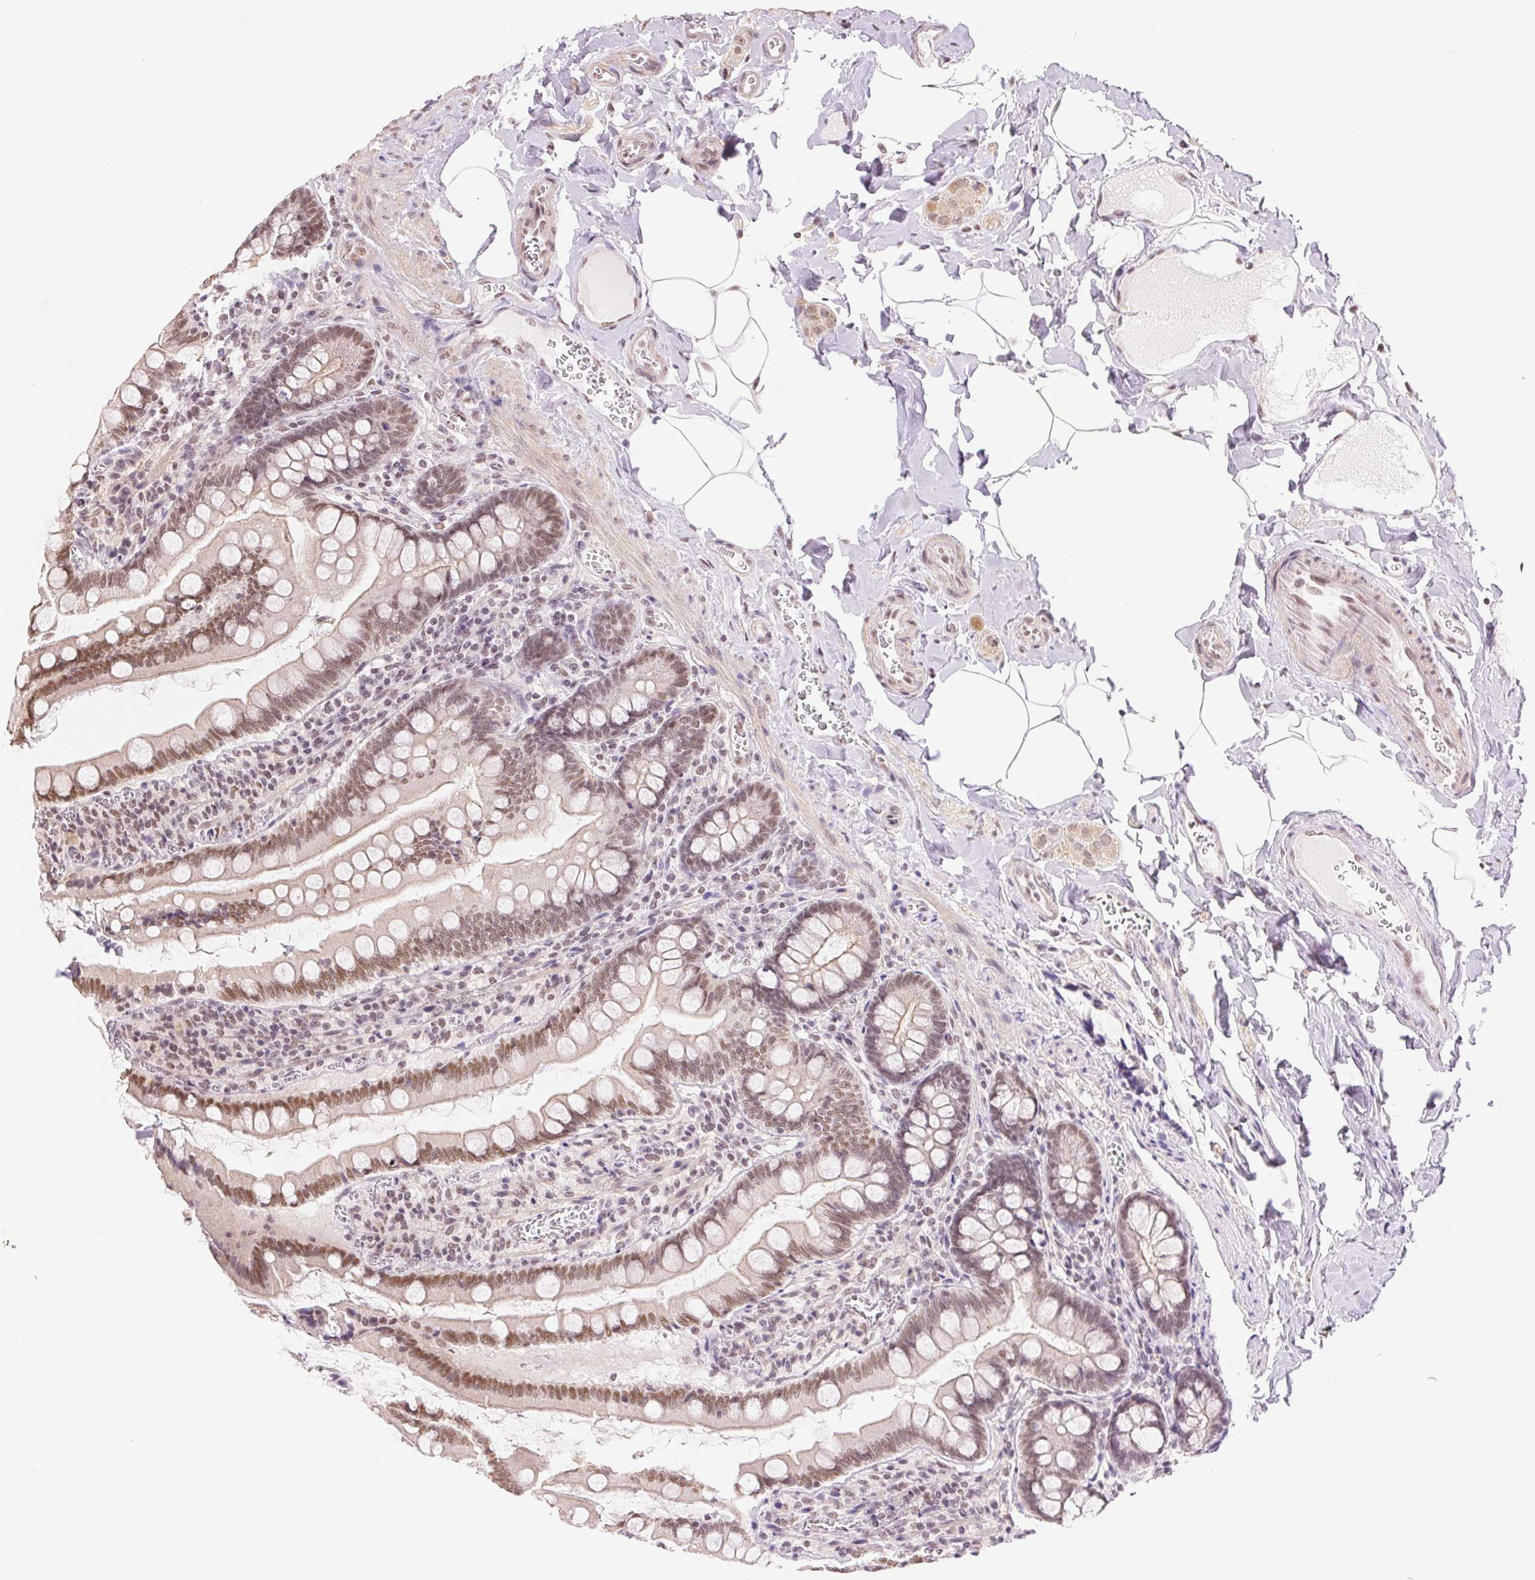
{"staining": {"intensity": "moderate", "quantity": ">75%", "location": "nuclear"}, "tissue": "small intestine", "cell_type": "Glandular cells", "image_type": "normal", "snomed": [{"axis": "morphology", "description": "Normal tissue, NOS"}, {"axis": "topography", "description": "Small intestine"}], "caption": "A brown stain shows moderate nuclear positivity of a protein in glandular cells of normal human small intestine.", "gene": "RPRD1B", "patient": {"sex": "female", "age": 56}}